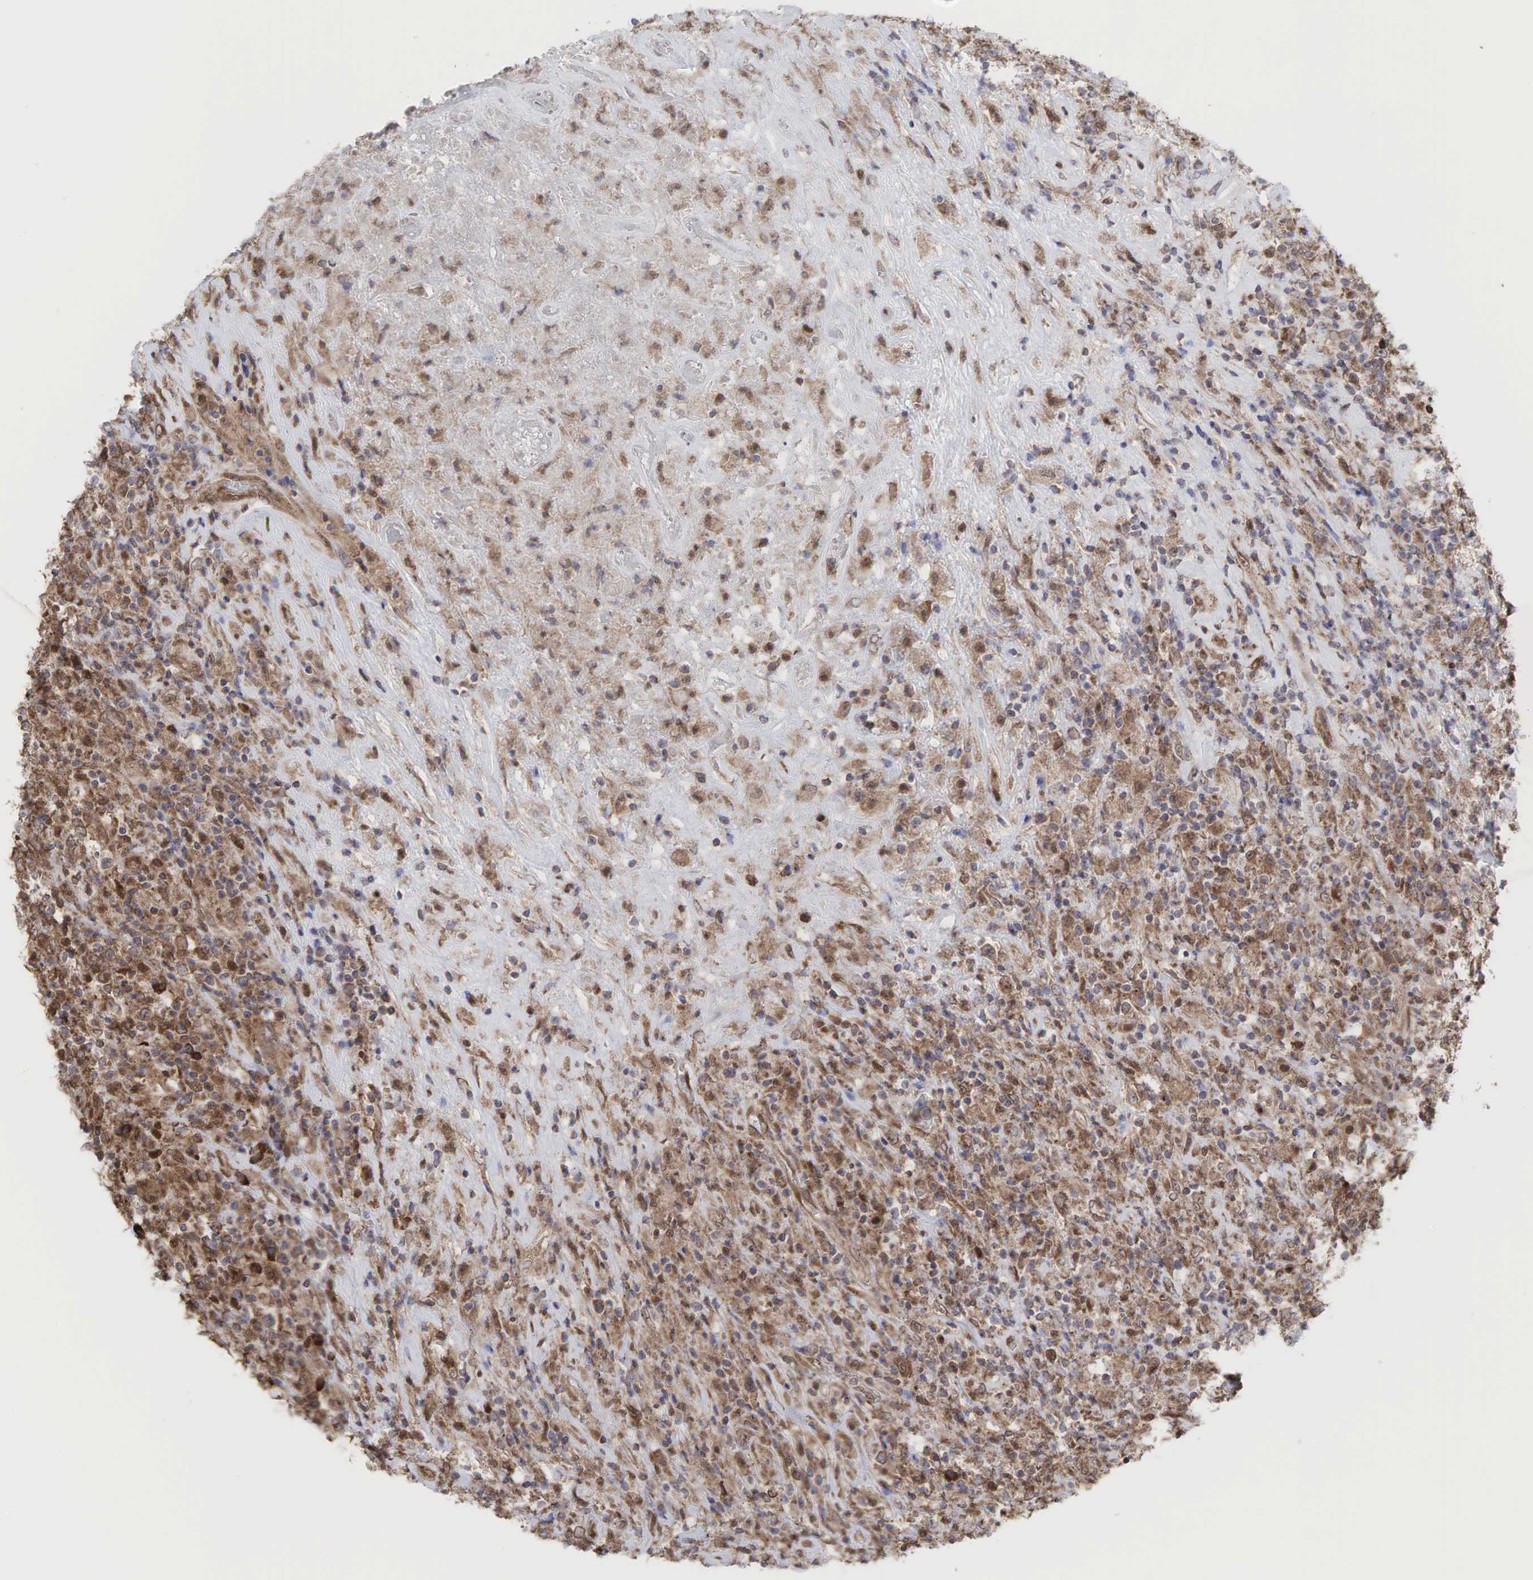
{"staining": {"intensity": "moderate", "quantity": ">75%", "location": "cytoplasmic/membranous"}, "tissue": "lymphoma", "cell_type": "Tumor cells", "image_type": "cancer", "snomed": [{"axis": "morphology", "description": "Hodgkin's disease, NOS"}, {"axis": "topography", "description": "Lymph node"}], "caption": "Immunohistochemical staining of human lymphoma displays moderate cytoplasmic/membranous protein staining in about >75% of tumor cells.", "gene": "PABPC5", "patient": {"sex": "male", "age": 46}}